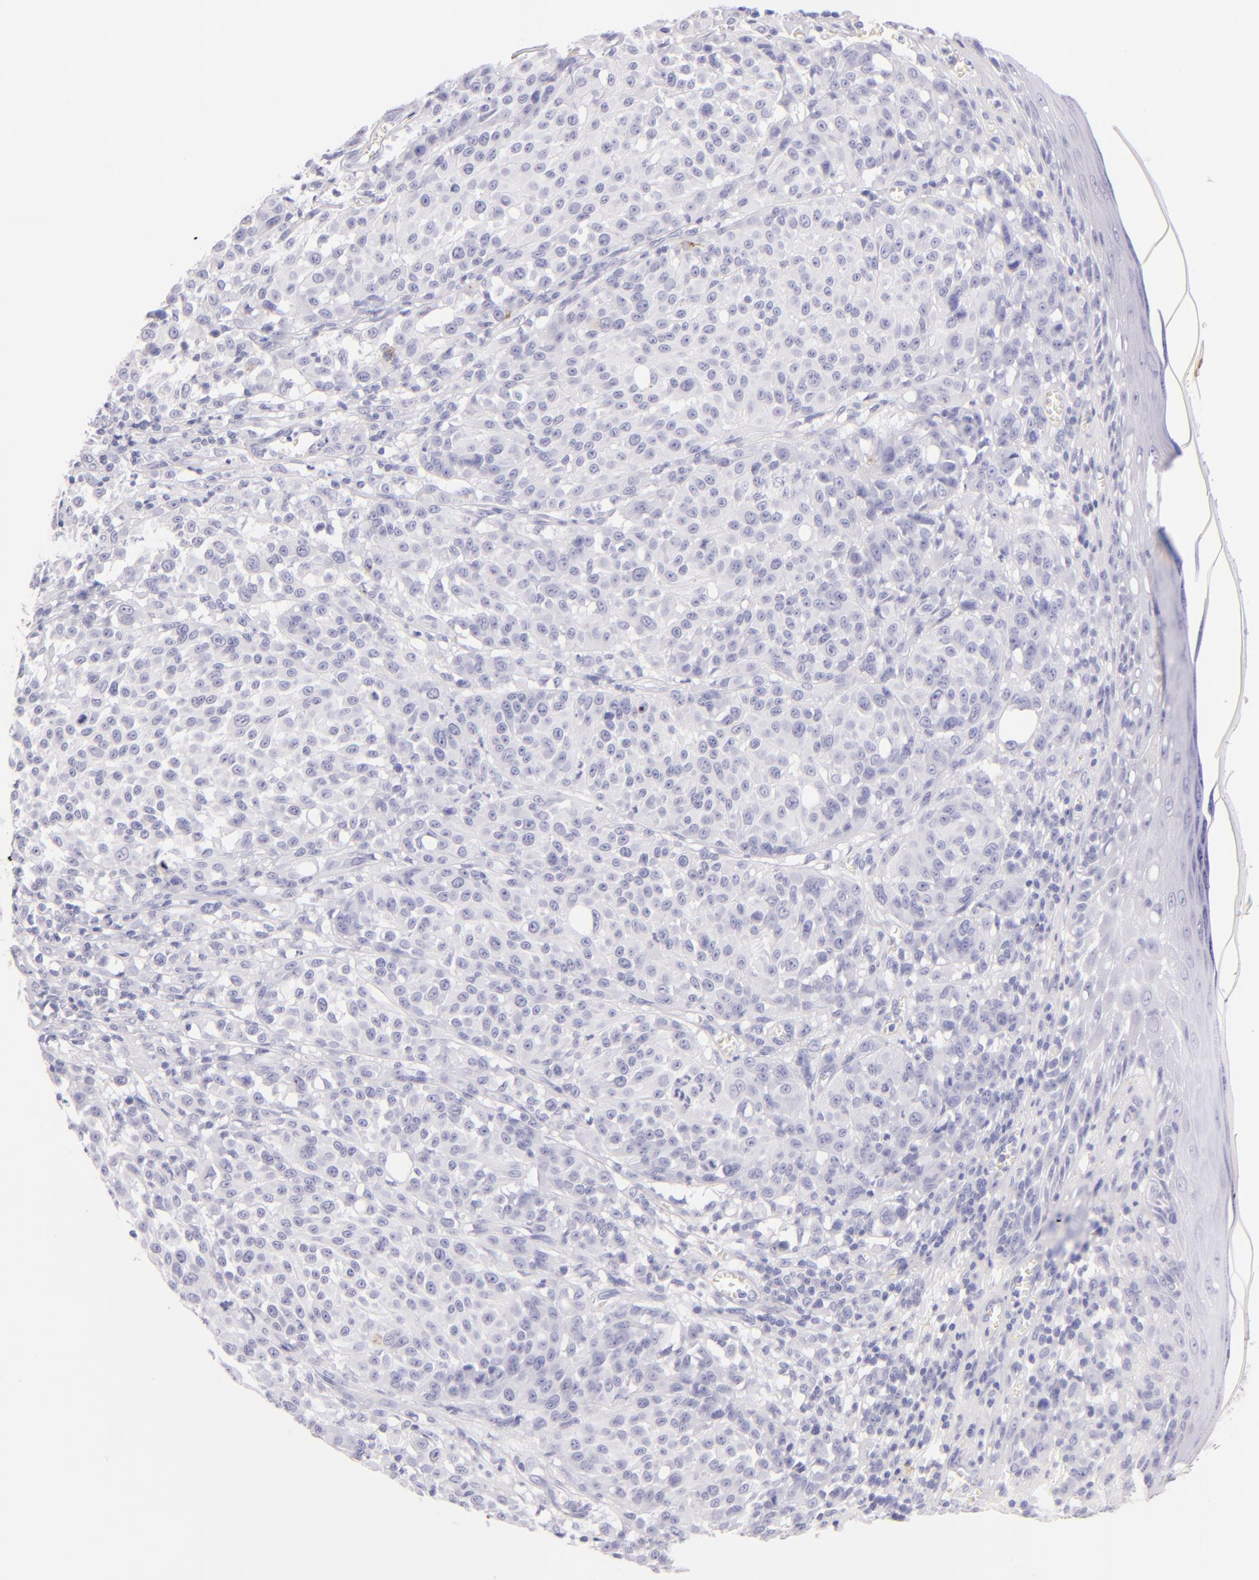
{"staining": {"intensity": "negative", "quantity": "none", "location": "none"}, "tissue": "melanoma", "cell_type": "Tumor cells", "image_type": "cancer", "snomed": [{"axis": "morphology", "description": "Malignant melanoma, NOS"}, {"axis": "topography", "description": "Skin"}], "caption": "Immunohistochemical staining of malignant melanoma displays no significant staining in tumor cells. (IHC, brightfield microscopy, high magnification).", "gene": "SDC1", "patient": {"sex": "female", "age": 49}}